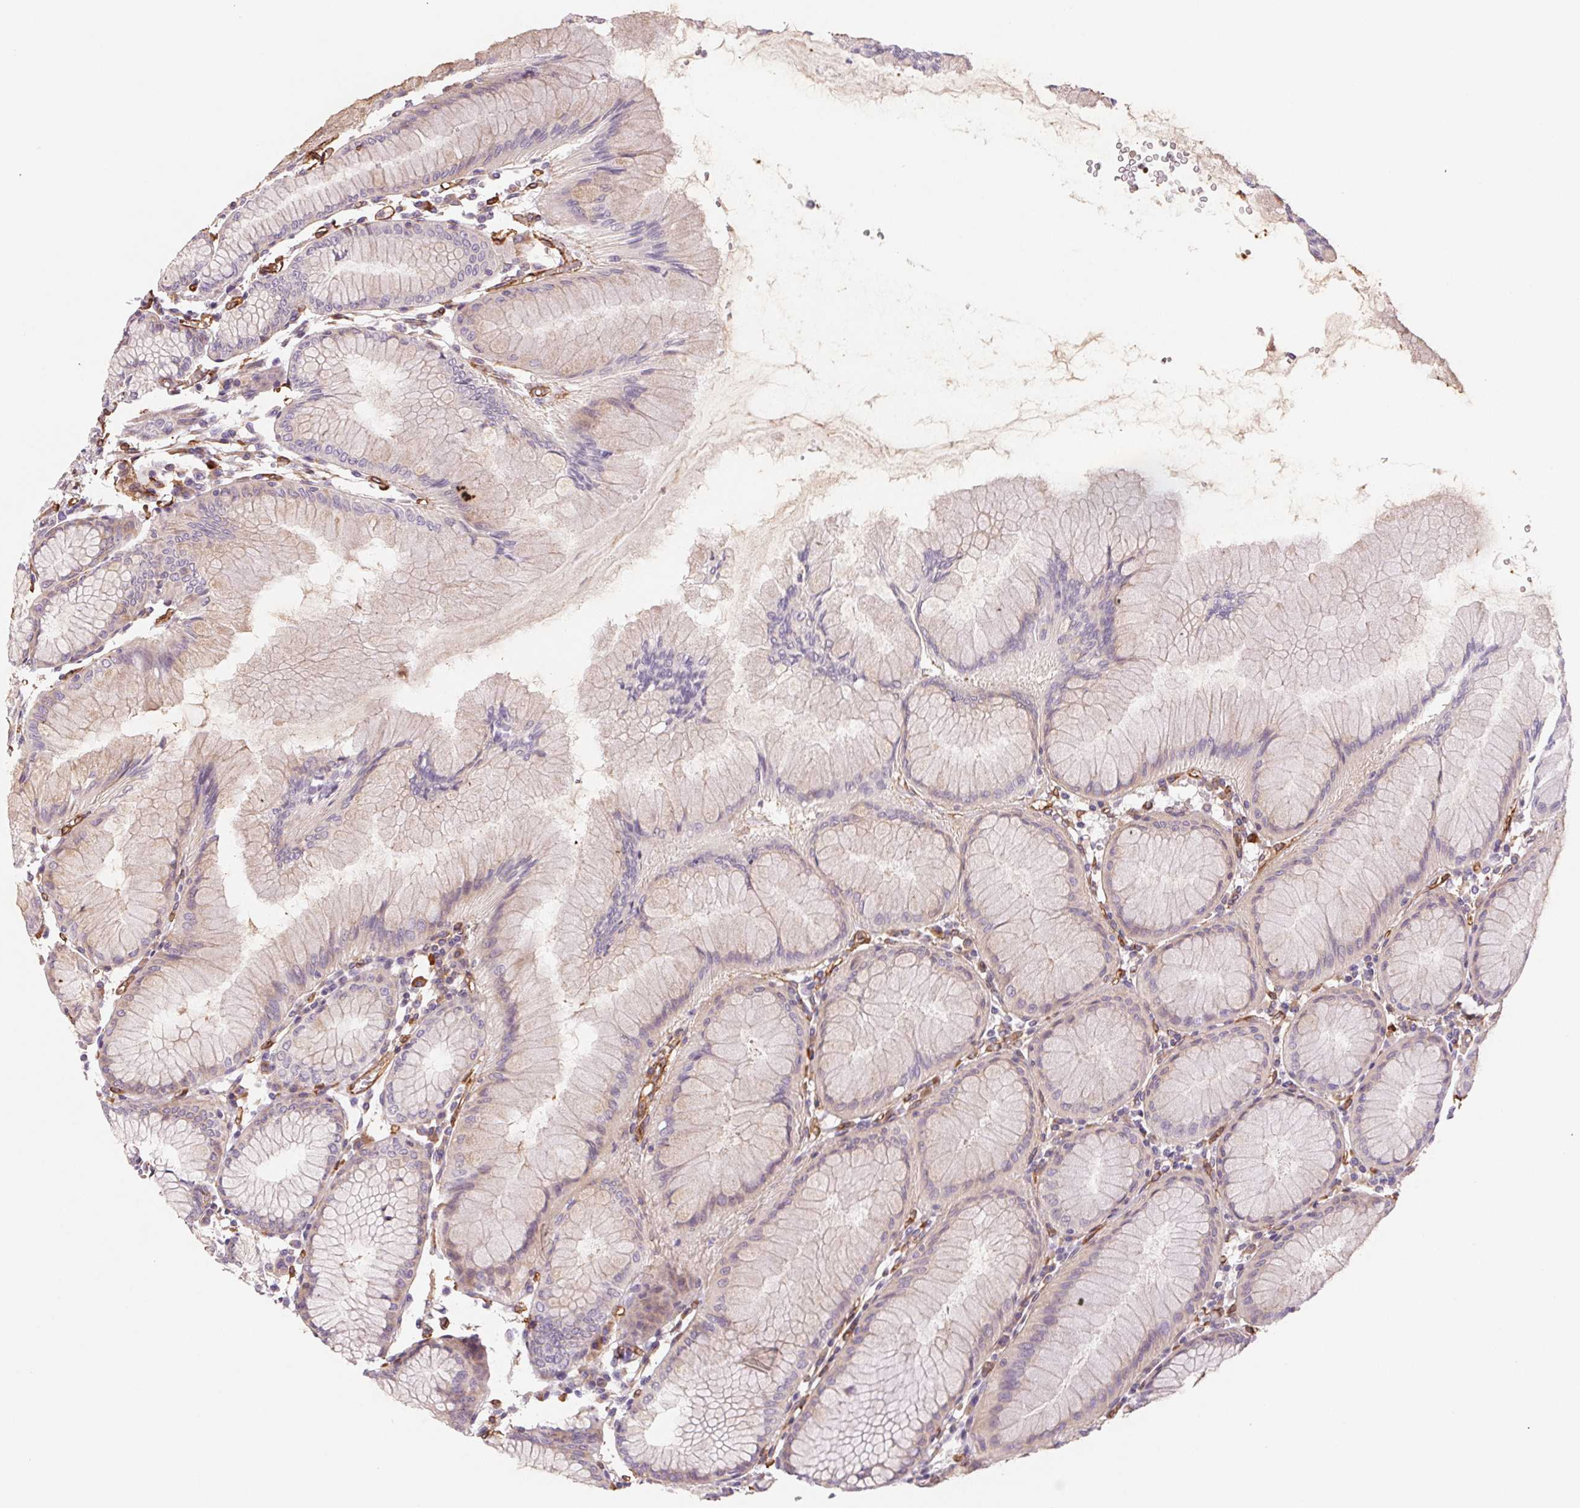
{"staining": {"intensity": "weak", "quantity": "<25%", "location": "cytoplasmic/membranous"}, "tissue": "stomach", "cell_type": "Glandular cells", "image_type": "normal", "snomed": [{"axis": "morphology", "description": "Normal tissue, NOS"}, {"axis": "topography", "description": "Stomach"}], "caption": "Immunohistochemical staining of benign human stomach reveals no significant expression in glandular cells. (DAB (3,3'-diaminobenzidine) immunohistochemistry with hematoxylin counter stain).", "gene": "ANKRD13B", "patient": {"sex": "female", "age": 57}}